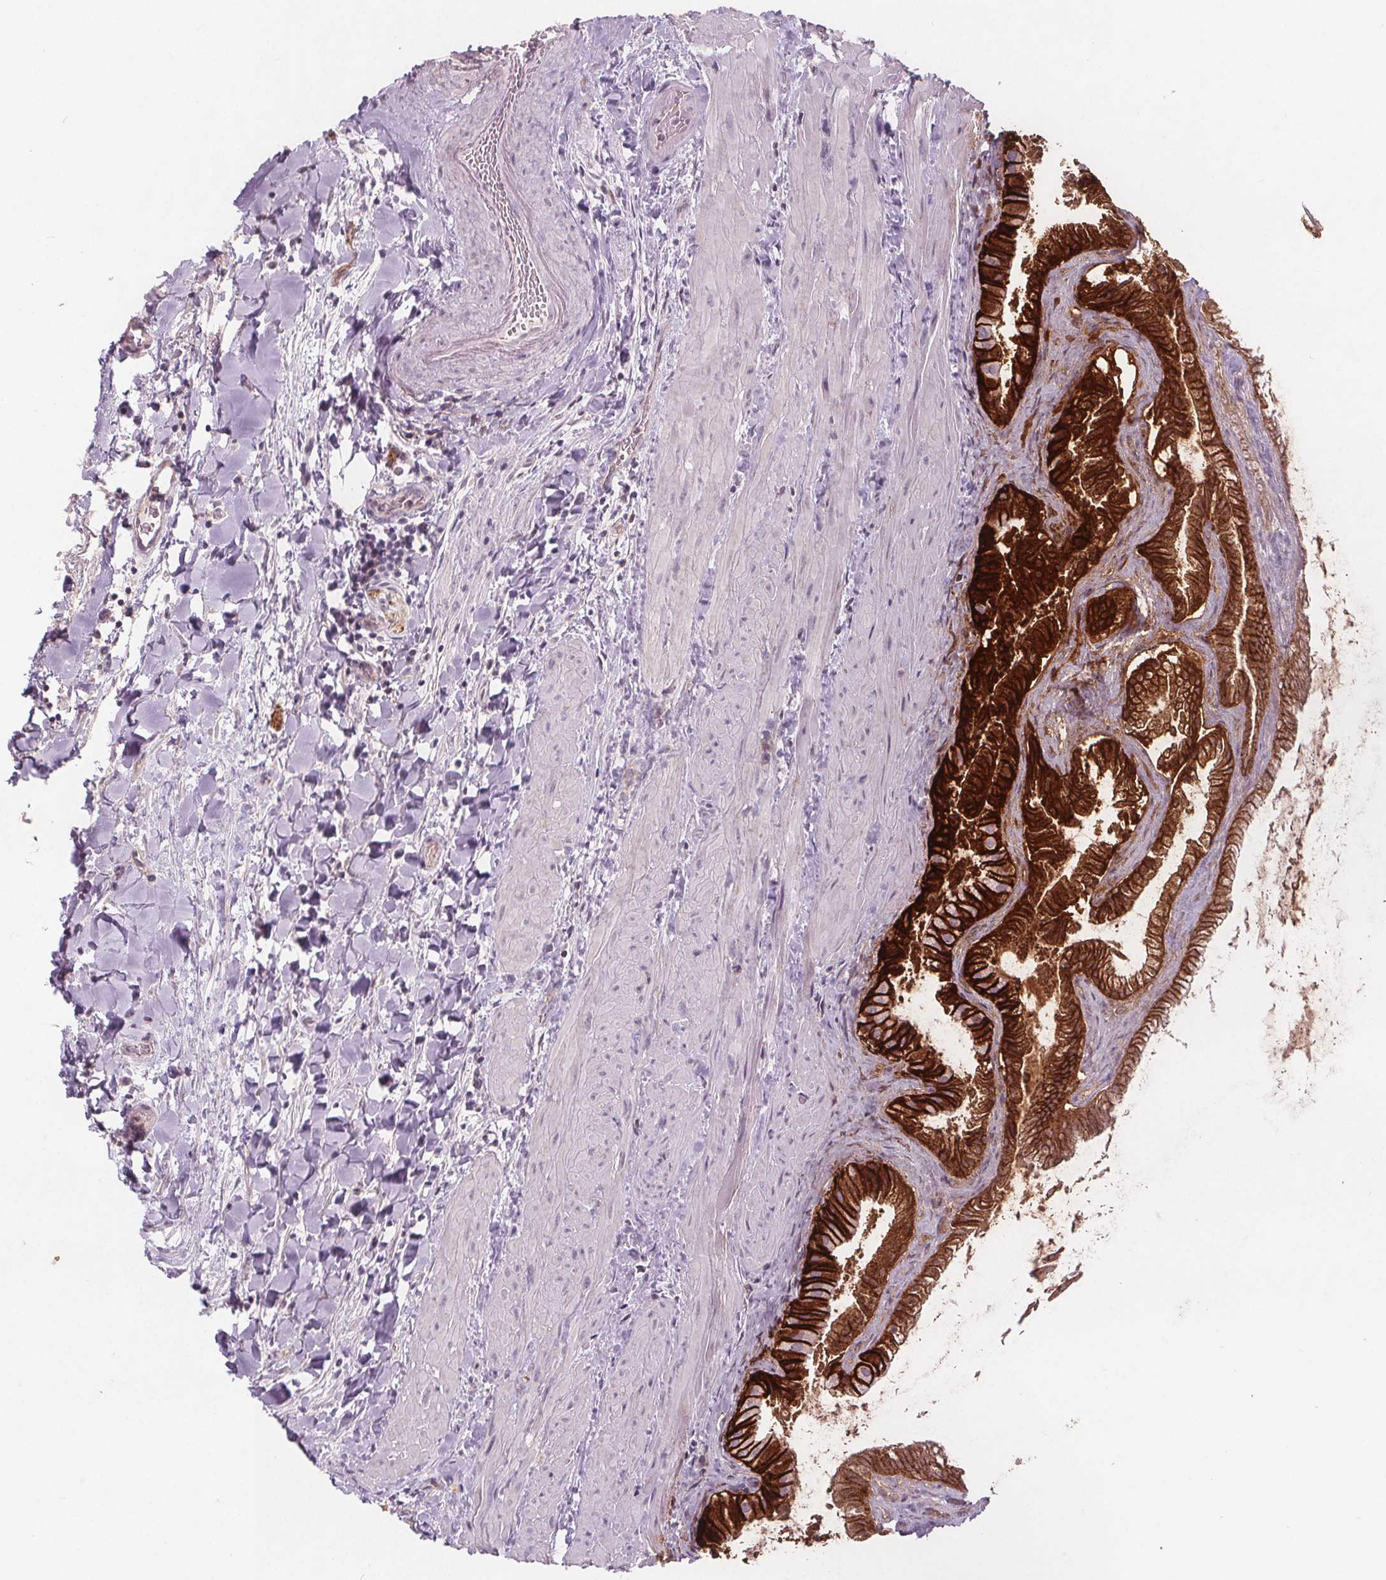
{"staining": {"intensity": "strong", "quantity": ">75%", "location": "cytoplasmic/membranous"}, "tissue": "gallbladder", "cell_type": "Glandular cells", "image_type": "normal", "snomed": [{"axis": "morphology", "description": "Normal tissue, NOS"}, {"axis": "topography", "description": "Gallbladder"}], "caption": "Glandular cells show high levels of strong cytoplasmic/membranous expression in approximately >75% of cells in unremarkable gallbladder. (Stains: DAB (3,3'-diaminobenzidine) in brown, nuclei in blue, Microscopy: brightfield microscopy at high magnification).", "gene": "ATP1A1", "patient": {"sex": "male", "age": 70}}